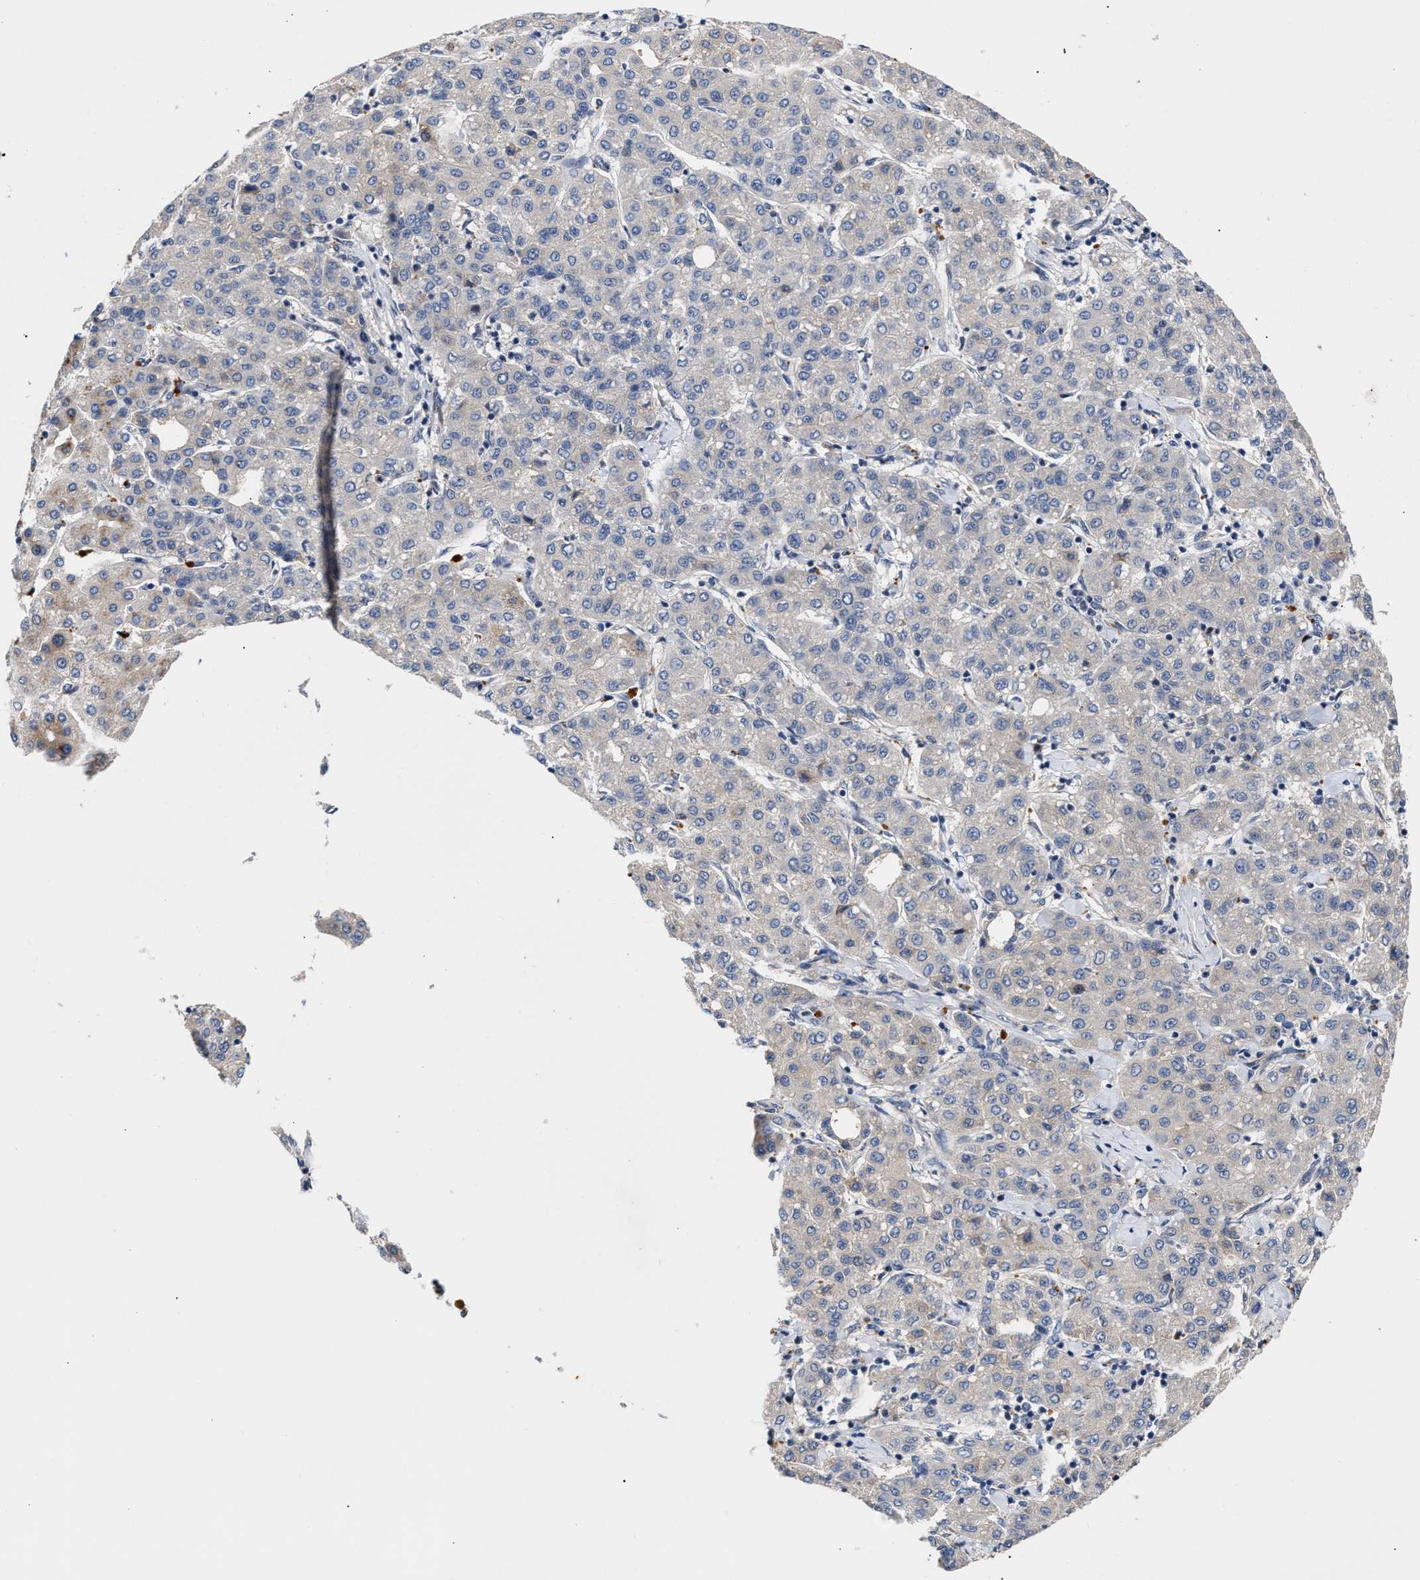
{"staining": {"intensity": "negative", "quantity": "none", "location": "none"}, "tissue": "liver cancer", "cell_type": "Tumor cells", "image_type": "cancer", "snomed": [{"axis": "morphology", "description": "Carcinoma, Hepatocellular, NOS"}, {"axis": "topography", "description": "Liver"}], "caption": "Tumor cells show no significant protein staining in liver cancer (hepatocellular carcinoma).", "gene": "CCDC146", "patient": {"sex": "male", "age": 65}}